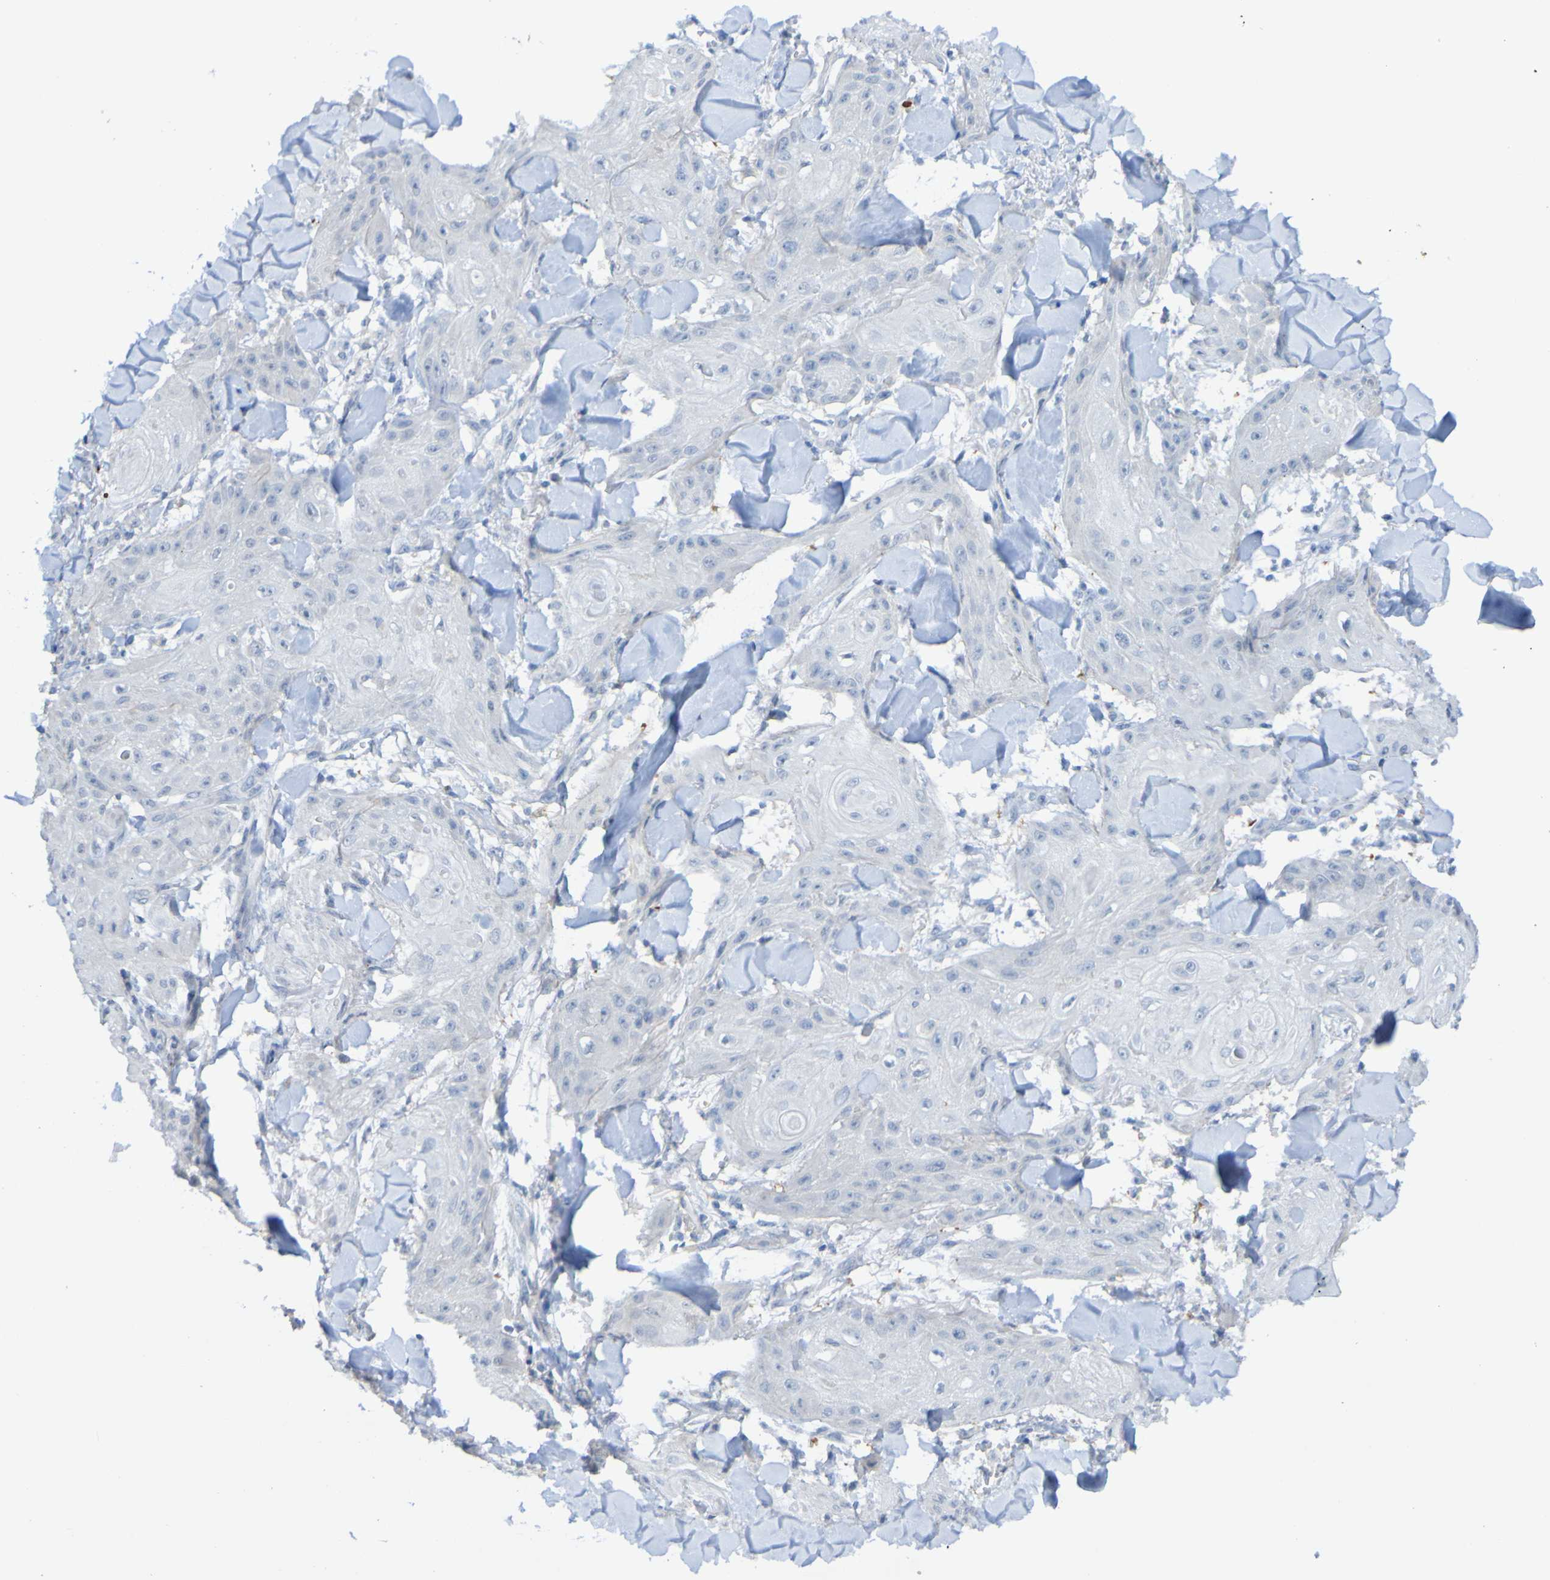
{"staining": {"intensity": "negative", "quantity": "none", "location": "none"}, "tissue": "skin cancer", "cell_type": "Tumor cells", "image_type": "cancer", "snomed": [{"axis": "morphology", "description": "Squamous cell carcinoma, NOS"}, {"axis": "topography", "description": "Skin"}], "caption": "Photomicrograph shows no significant protein positivity in tumor cells of skin cancer (squamous cell carcinoma).", "gene": "ACMSD", "patient": {"sex": "male", "age": 74}}